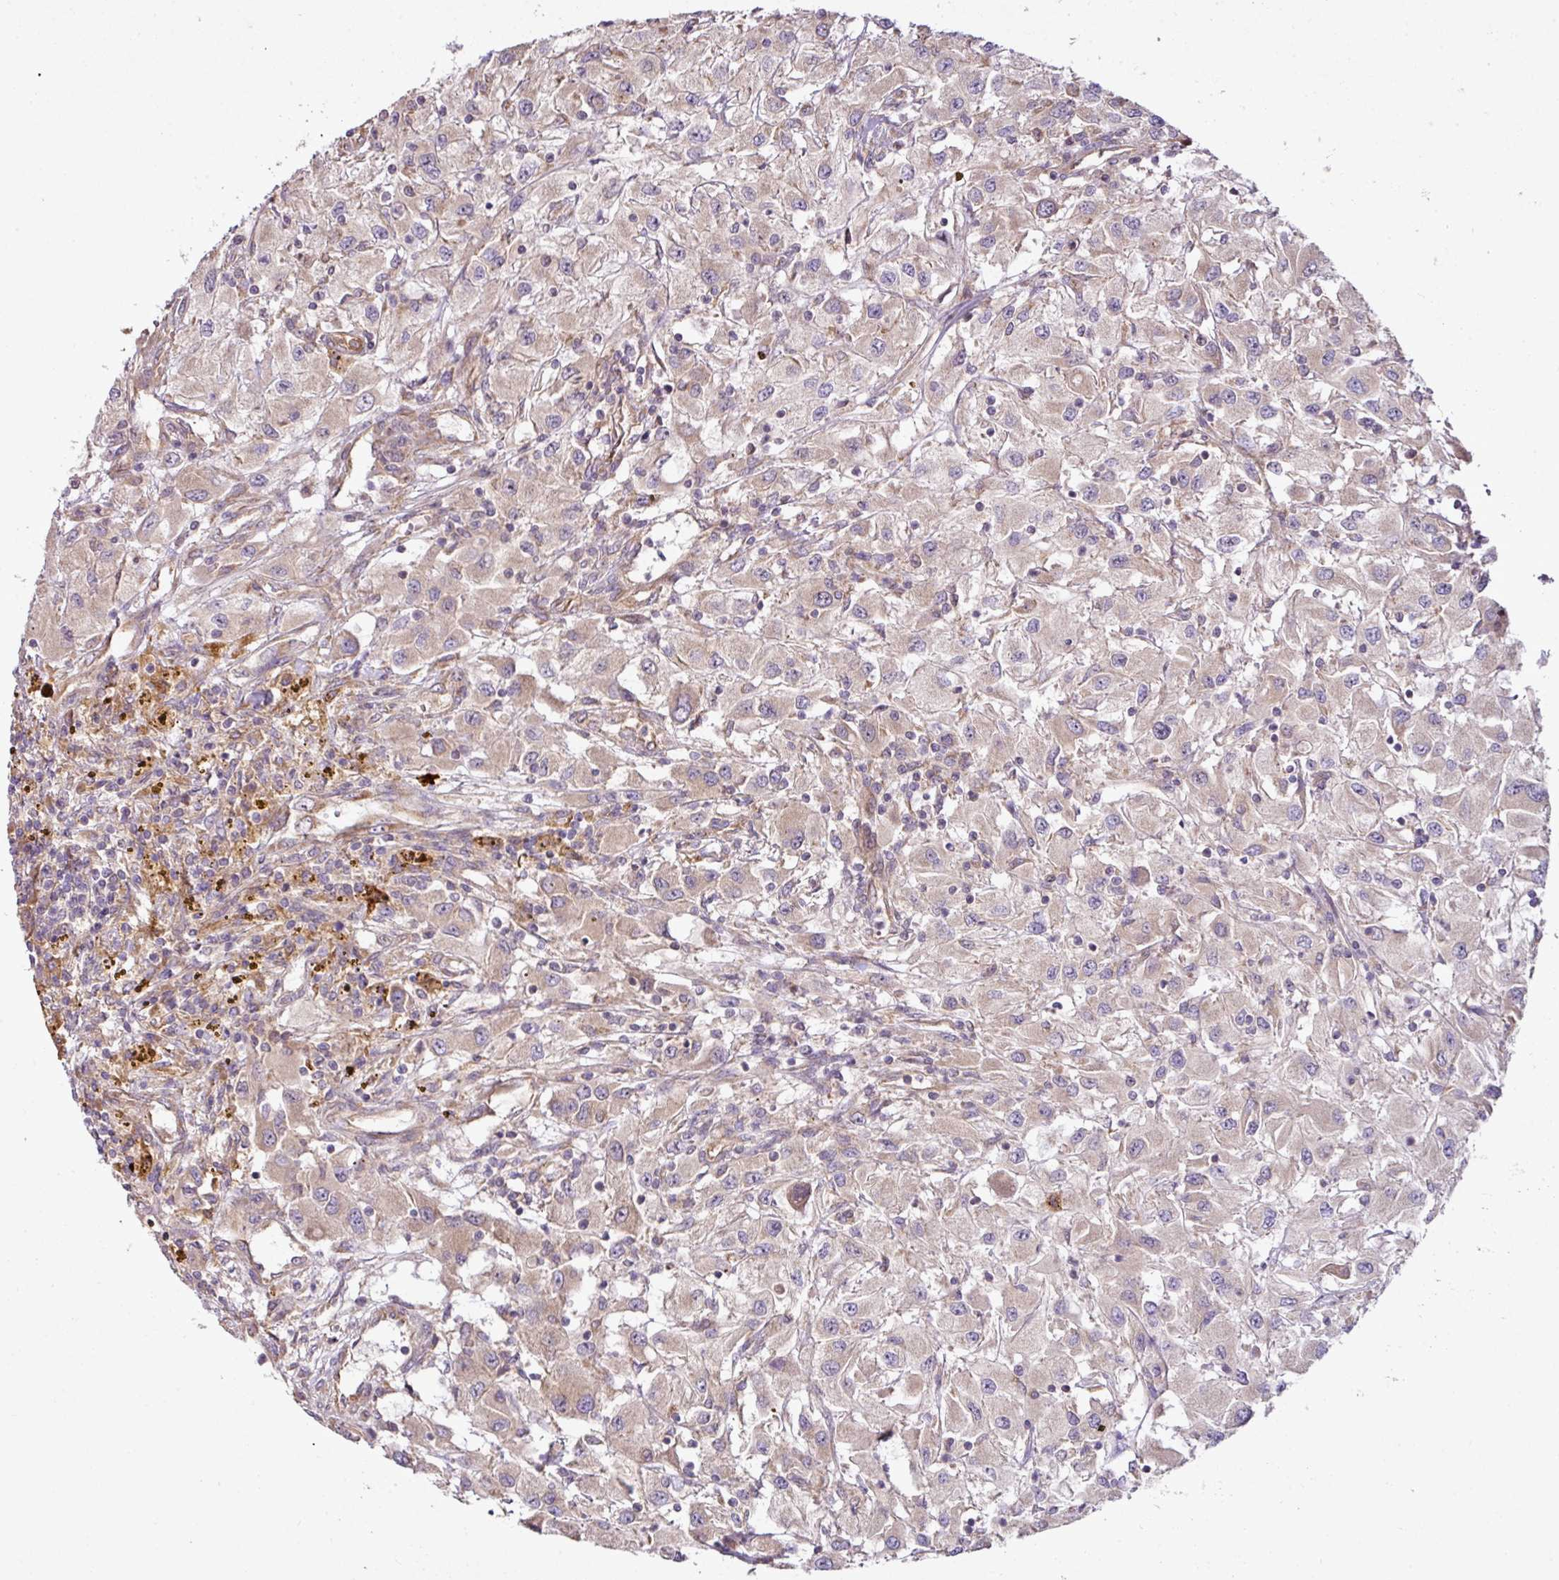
{"staining": {"intensity": "weak", "quantity": ">75%", "location": "cytoplasmic/membranous"}, "tissue": "renal cancer", "cell_type": "Tumor cells", "image_type": "cancer", "snomed": [{"axis": "morphology", "description": "Adenocarcinoma, NOS"}, {"axis": "topography", "description": "Kidney"}], "caption": "Renal cancer (adenocarcinoma) tissue reveals weak cytoplasmic/membranous expression in about >75% of tumor cells", "gene": "COX18", "patient": {"sex": "female", "age": 67}}